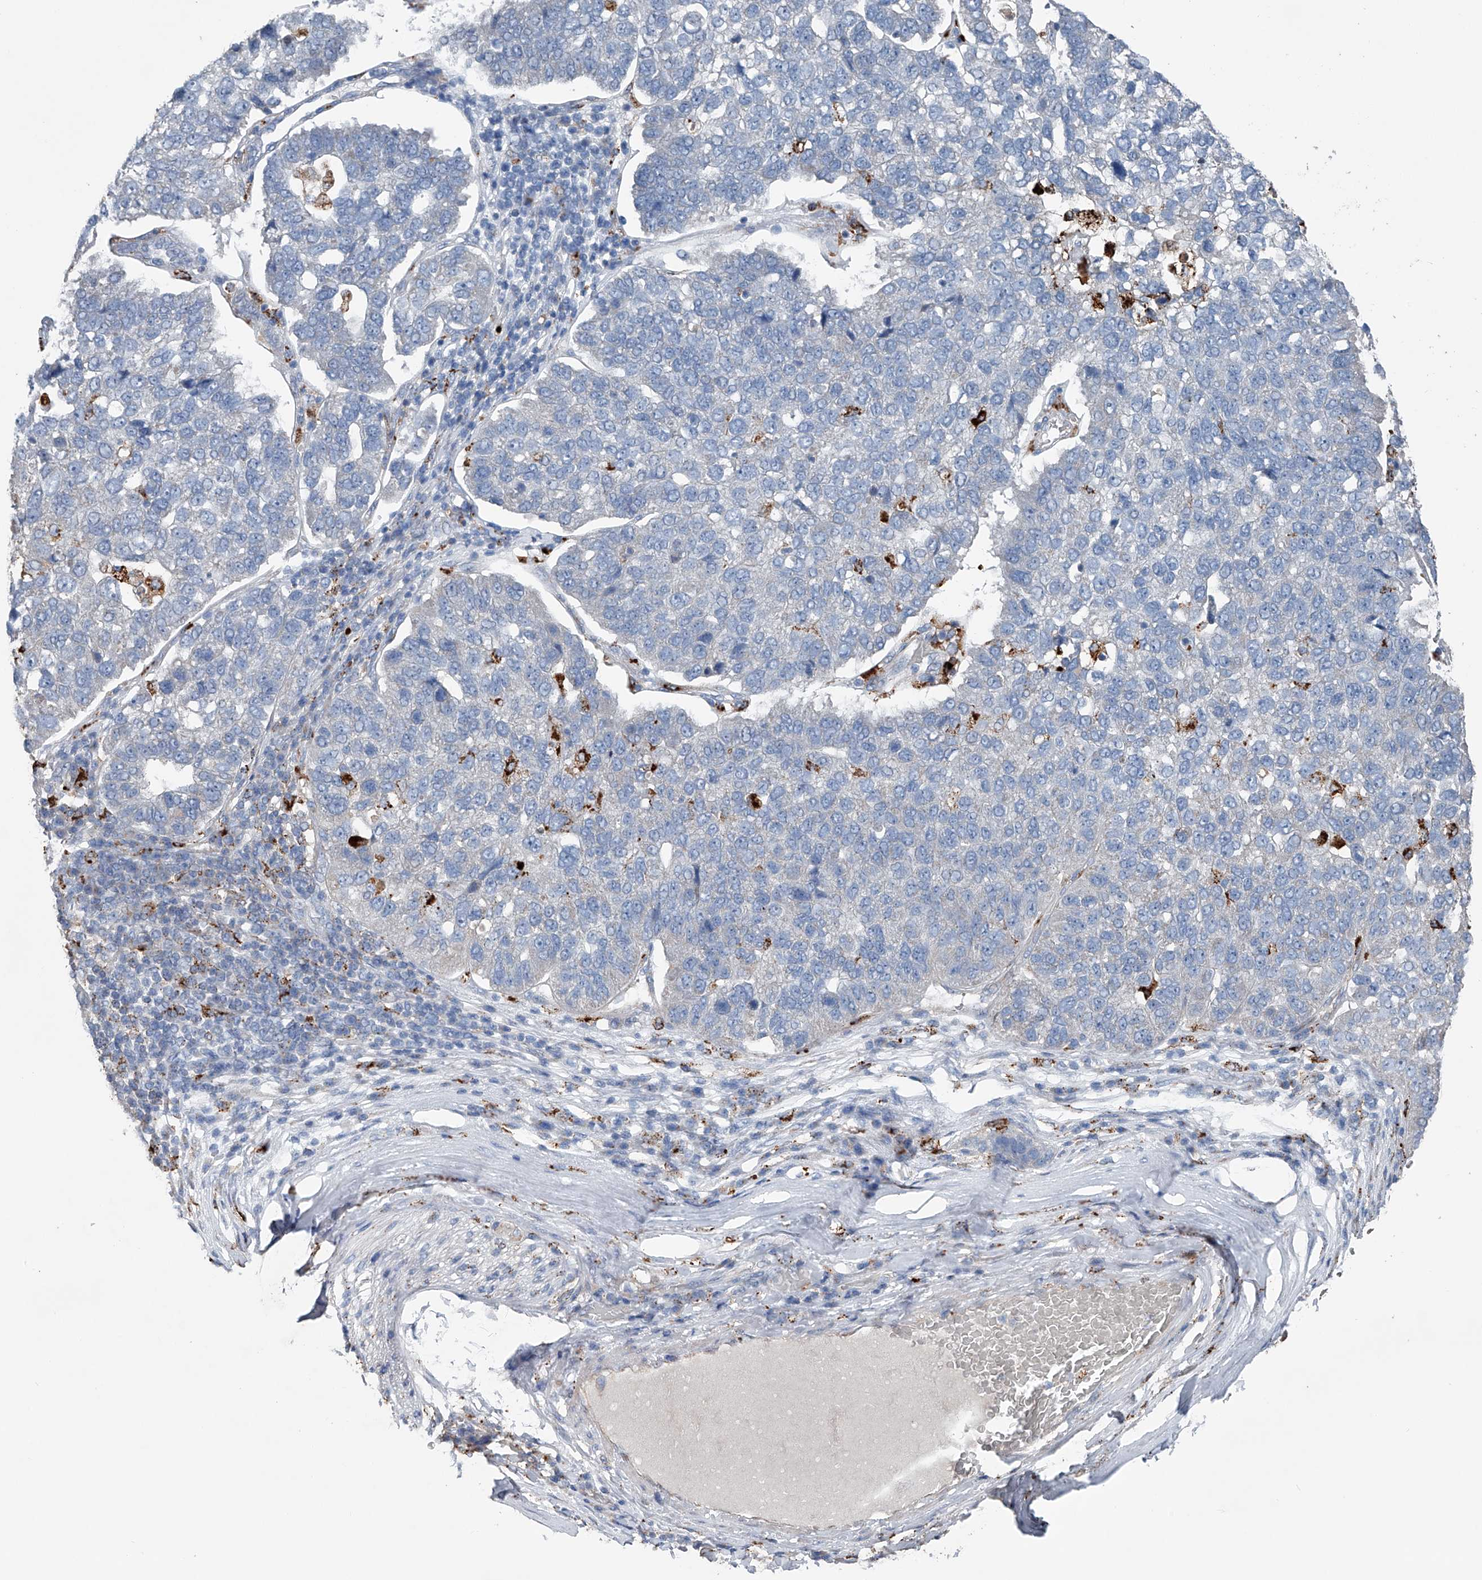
{"staining": {"intensity": "negative", "quantity": "none", "location": "none"}, "tissue": "pancreatic cancer", "cell_type": "Tumor cells", "image_type": "cancer", "snomed": [{"axis": "morphology", "description": "Adenocarcinoma, NOS"}, {"axis": "topography", "description": "Pancreas"}], "caption": "High power microscopy image of an IHC micrograph of pancreatic adenocarcinoma, revealing no significant staining in tumor cells.", "gene": "ZNF772", "patient": {"sex": "female", "age": 61}}